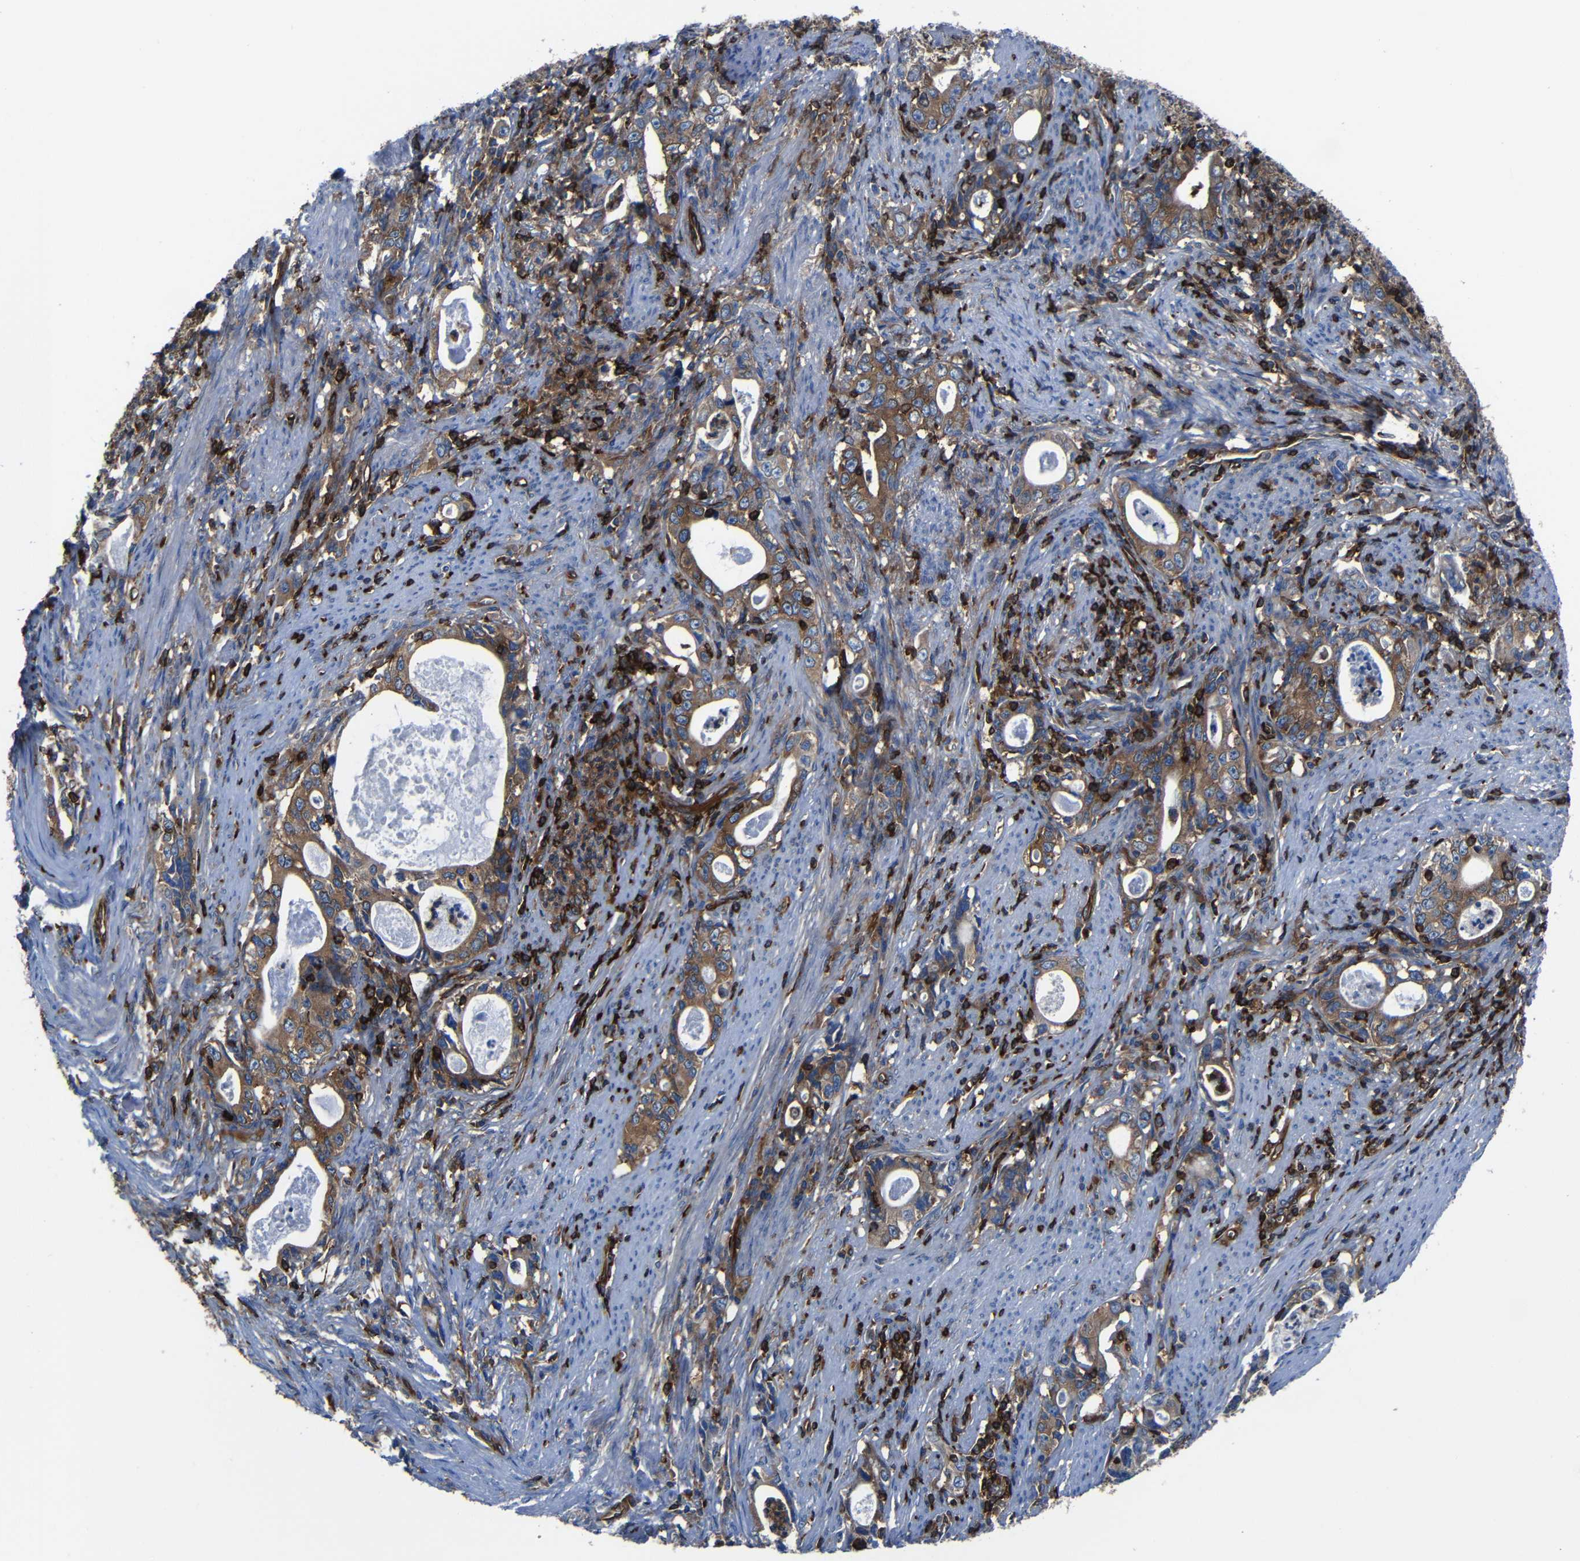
{"staining": {"intensity": "moderate", "quantity": ">75%", "location": "cytoplasmic/membranous"}, "tissue": "stomach cancer", "cell_type": "Tumor cells", "image_type": "cancer", "snomed": [{"axis": "morphology", "description": "Adenocarcinoma, NOS"}, {"axis": "topography", "description": "Stomach, lower"}], "caption": "Human adenocarcinoma (stomach) stained for a protein (brown) displays moderate cytoplasmic/membranous positive staining in about >75% of tumor cells.", "gene": "ARHGEF1", "patient": {"sex": "female", "age": 72}}